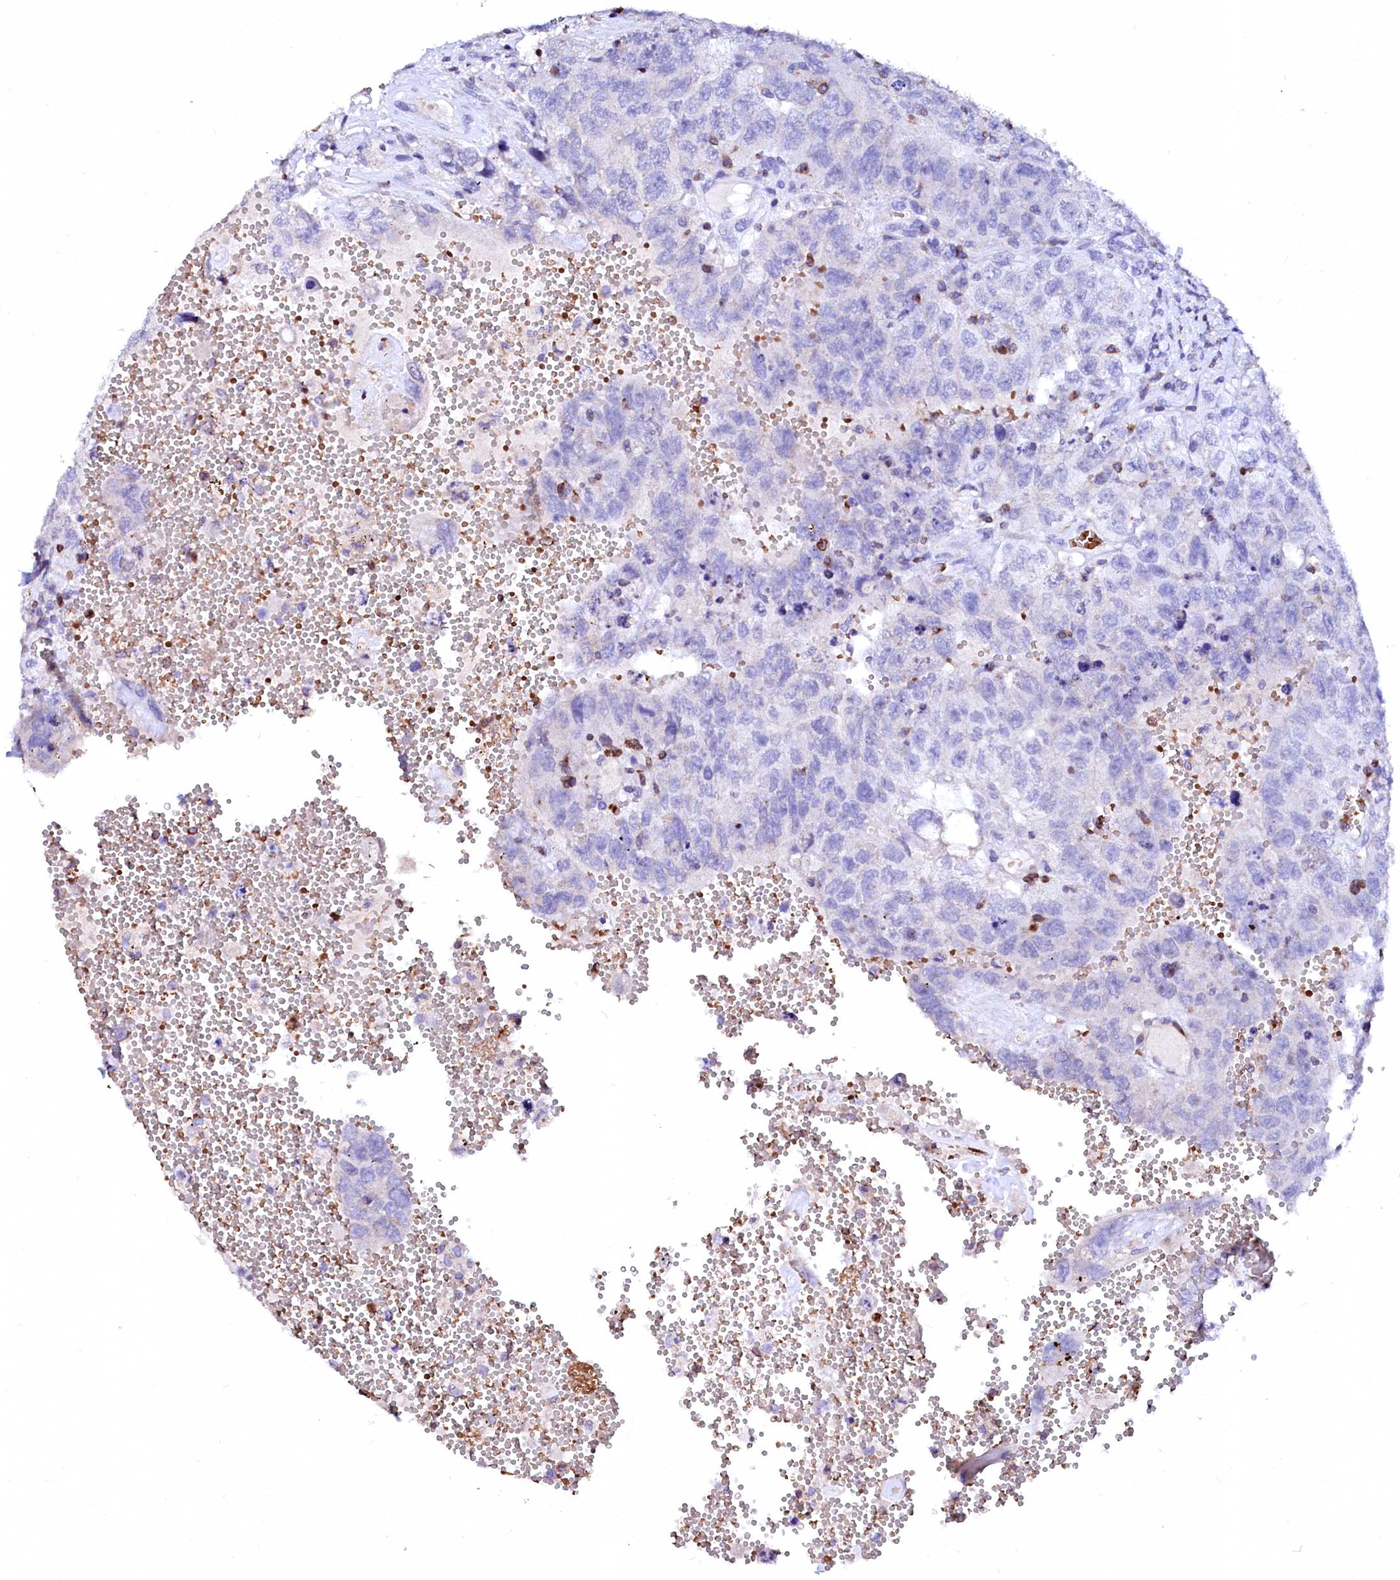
{"staining": {"intensity": "negative", "quantity": "none", "location": "none"}, "tissue": "testis cancer", "cell_type": "Tumor cells", "image_type": "cancer", "snomed": [{"axis": "morphology", "description": "Carcinoma, Embryonal, NOS"}, {"axis": "topography", "description": "Testis"}], "caption": "DAB (3,3'-diaminobenzidine) immunohistochemical staining of human testis cancer reveals no significant staining in tumor cells.", "gene": "RAB27A", "patient": {"sex": "male", "age": 26}}